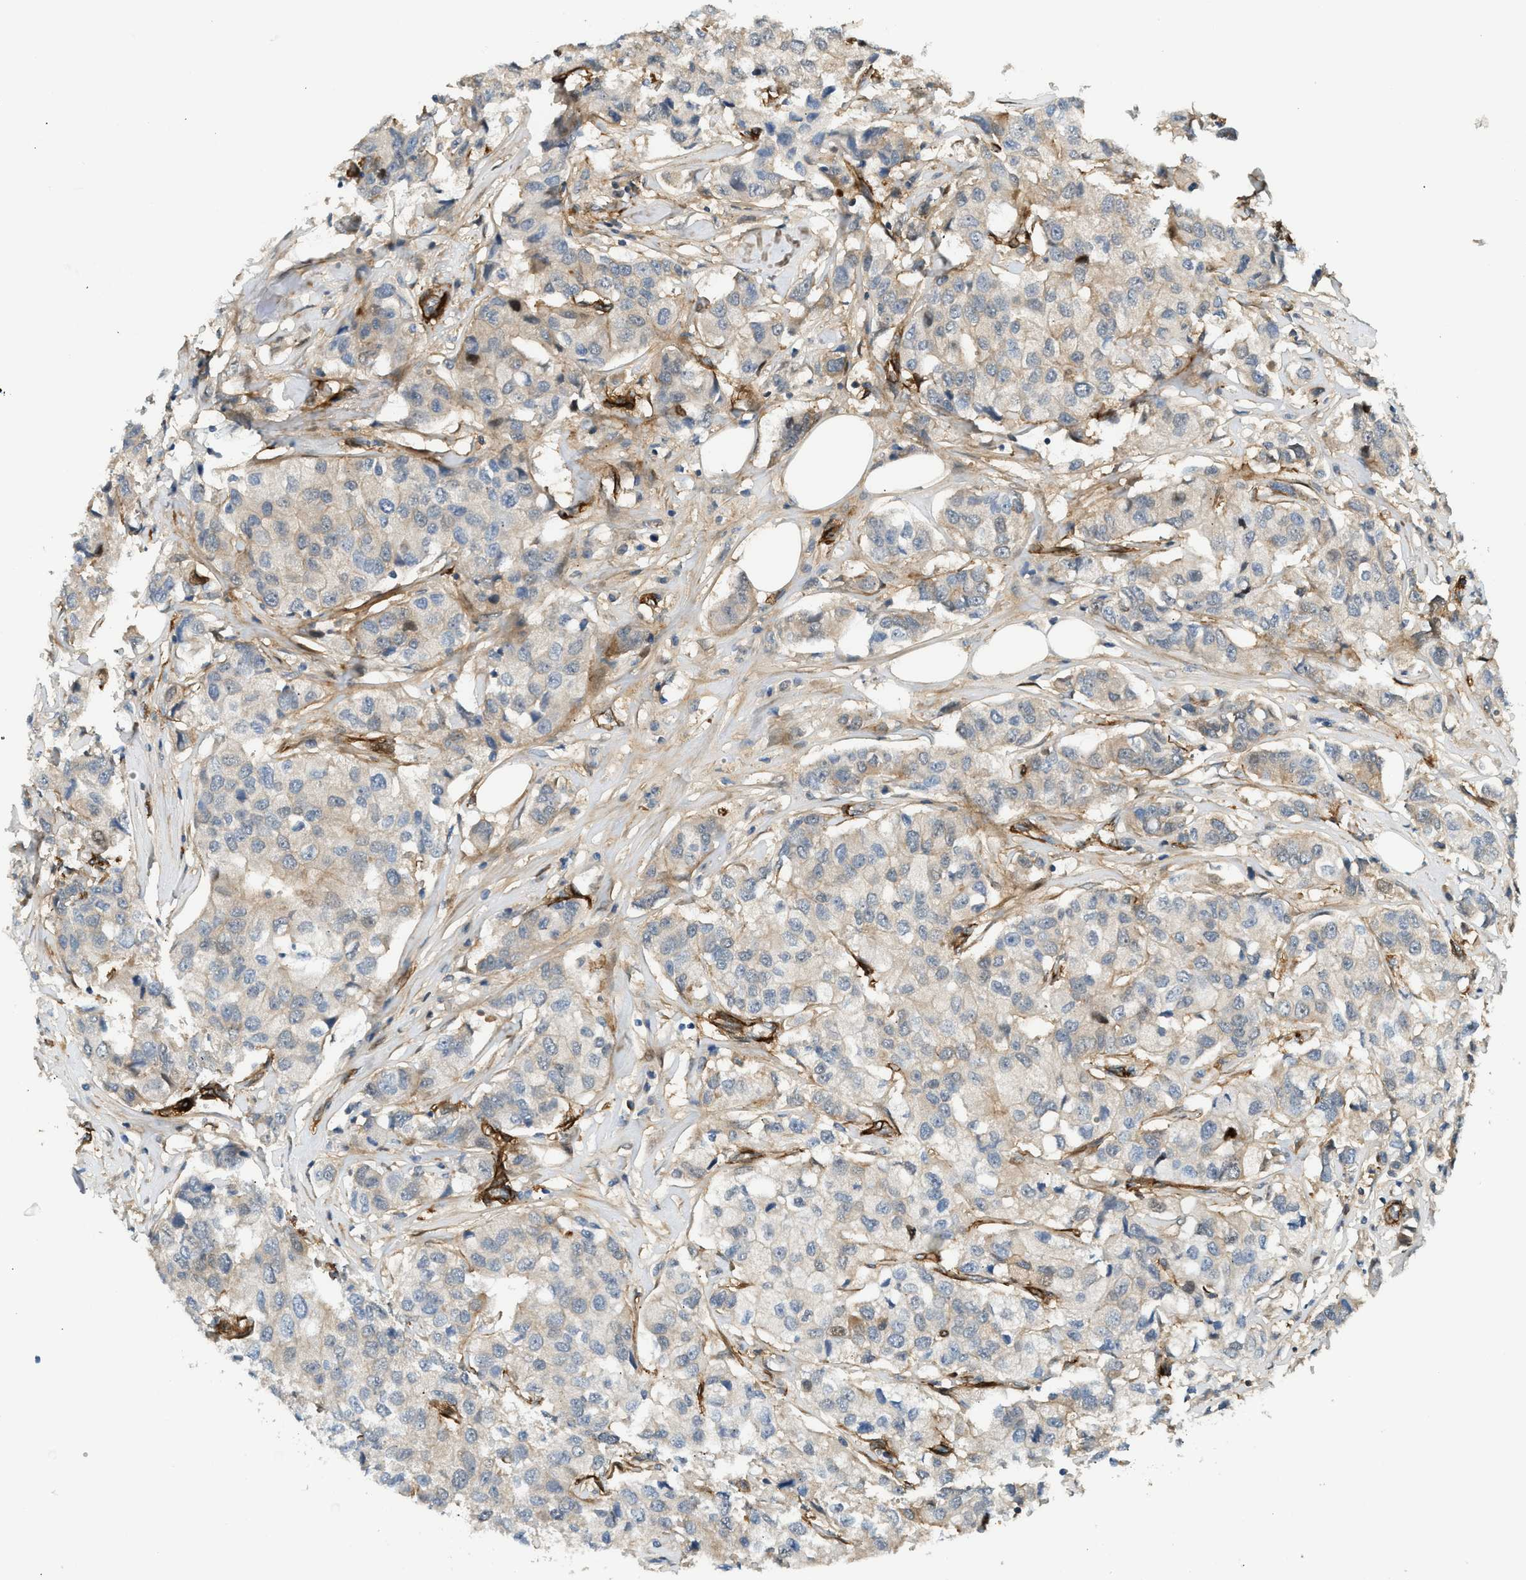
{"staining": {"intensity": "moderate", "quantity": "<25%", "location": "cytoplasmic/membranous"}, "tissue": "breast cancer", "cell_type": "Tumor cells", "image_type": "cancer", "snomed": [{"axis": "morphology", "description": "Duct carcinoma"}, {"axis": "topography", "description": "Breast"}], "caption": "Infiltrating ductal carcinoma (breast) stained with a protein marker shows moderate staining in tumor cells.", "gene": "EDNRA", "patient": {"sex": "female", "age": 80}}